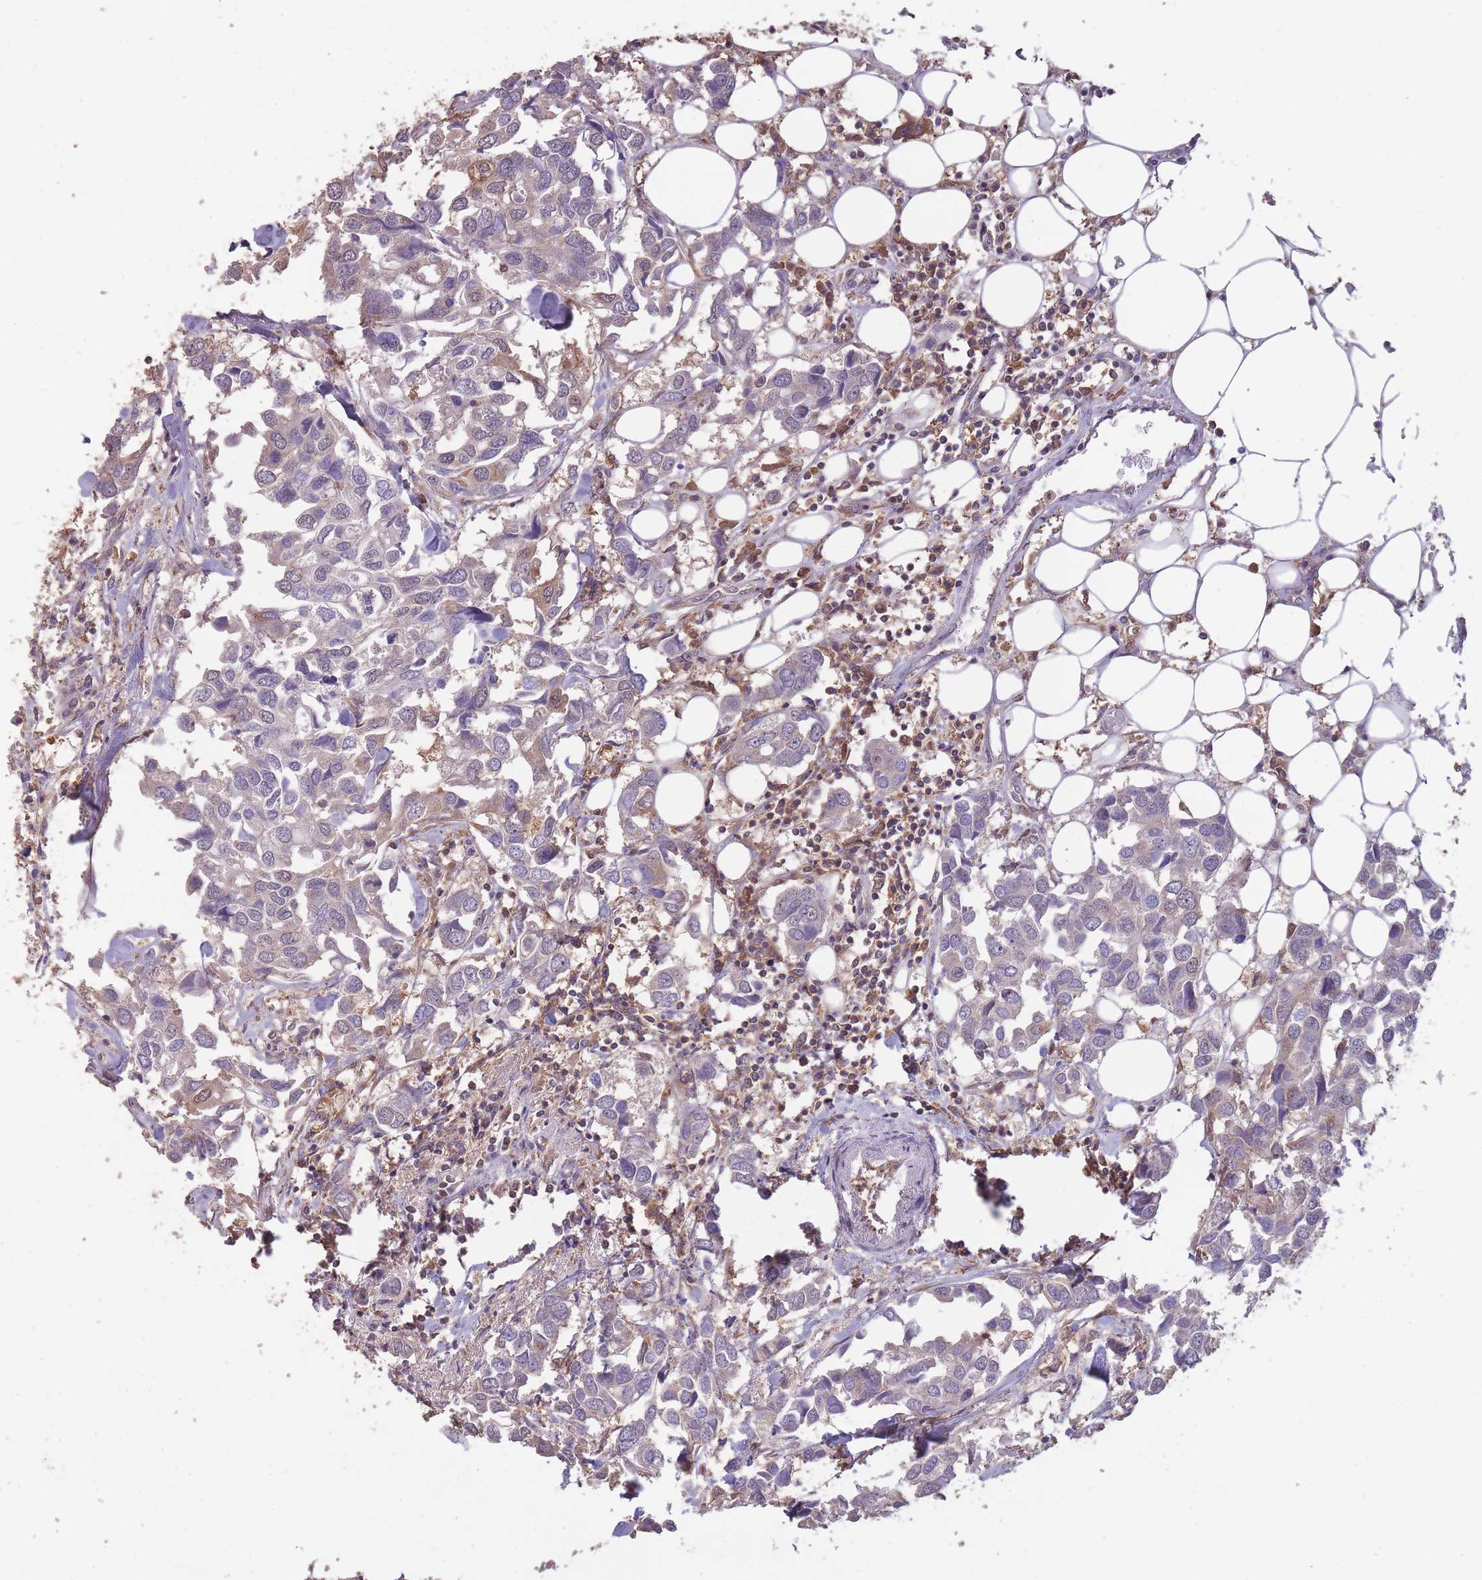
{"staining": {"intensity": "weak", "quantity": "<25%", "location": "cytoplasmic/membranous"}, "tissue": "breast cancer", "cell_type": "Tumor cells", "image_type": "cancer", "snomed": [{"axis": "morphology", "description": "Duct carcinoma"}, {"axis": "topography", "description": "Breast"}], "caption": "IHC micrograph of breast cancer stained for a protein (brown), which displays no positivity in tumor cells. (DAB (3,3'-diaminobenzidine) immunohistochemistry (IHC), high magnification).", "gene": "GMIP", "patient": {"sex": "female", "age": 83}}